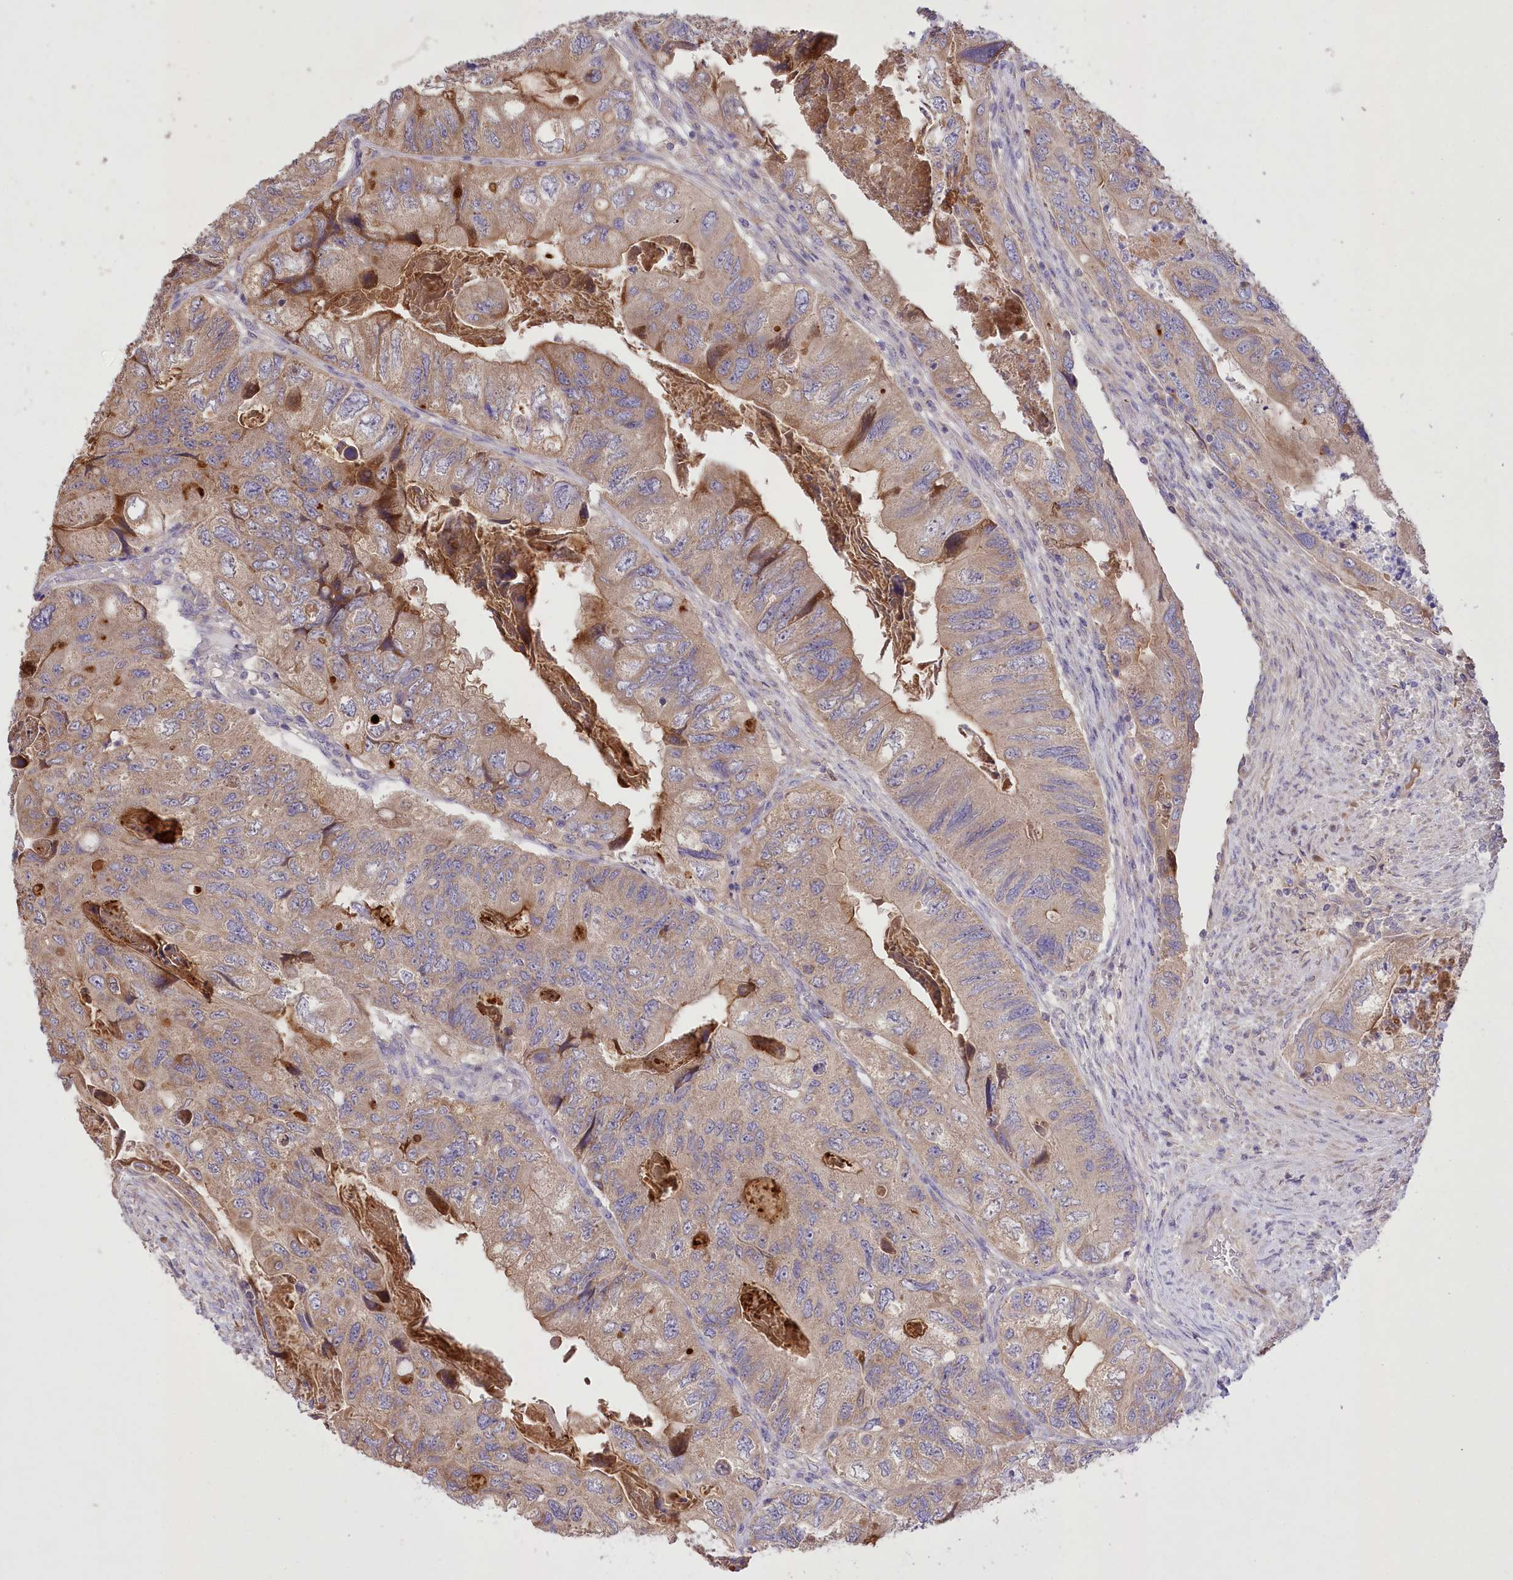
{"staining": {"intensity": "moderate", "quantity": ">75%", "location": "cytoplasmic/membranous"}, "tissue": "colorectal cancer", "cell_type": "Tumor cells", "image_type": "cancer", "snomed": [{"axis": "morphology", "description": "Adenocarcinoma, NOS"}, {"axis": "topography", "description": "Rectum"}], "caption": "Colorectal adenocarcinoma tissue shows moderate cytoplasmic/membranous expression in about >75% of tumor cells, visualized by immunohistochemistry. (IHC, brightfield microscopy, high magnification).", "gene": "PBLD", "patient": {"sex": "male", "age": 63}}